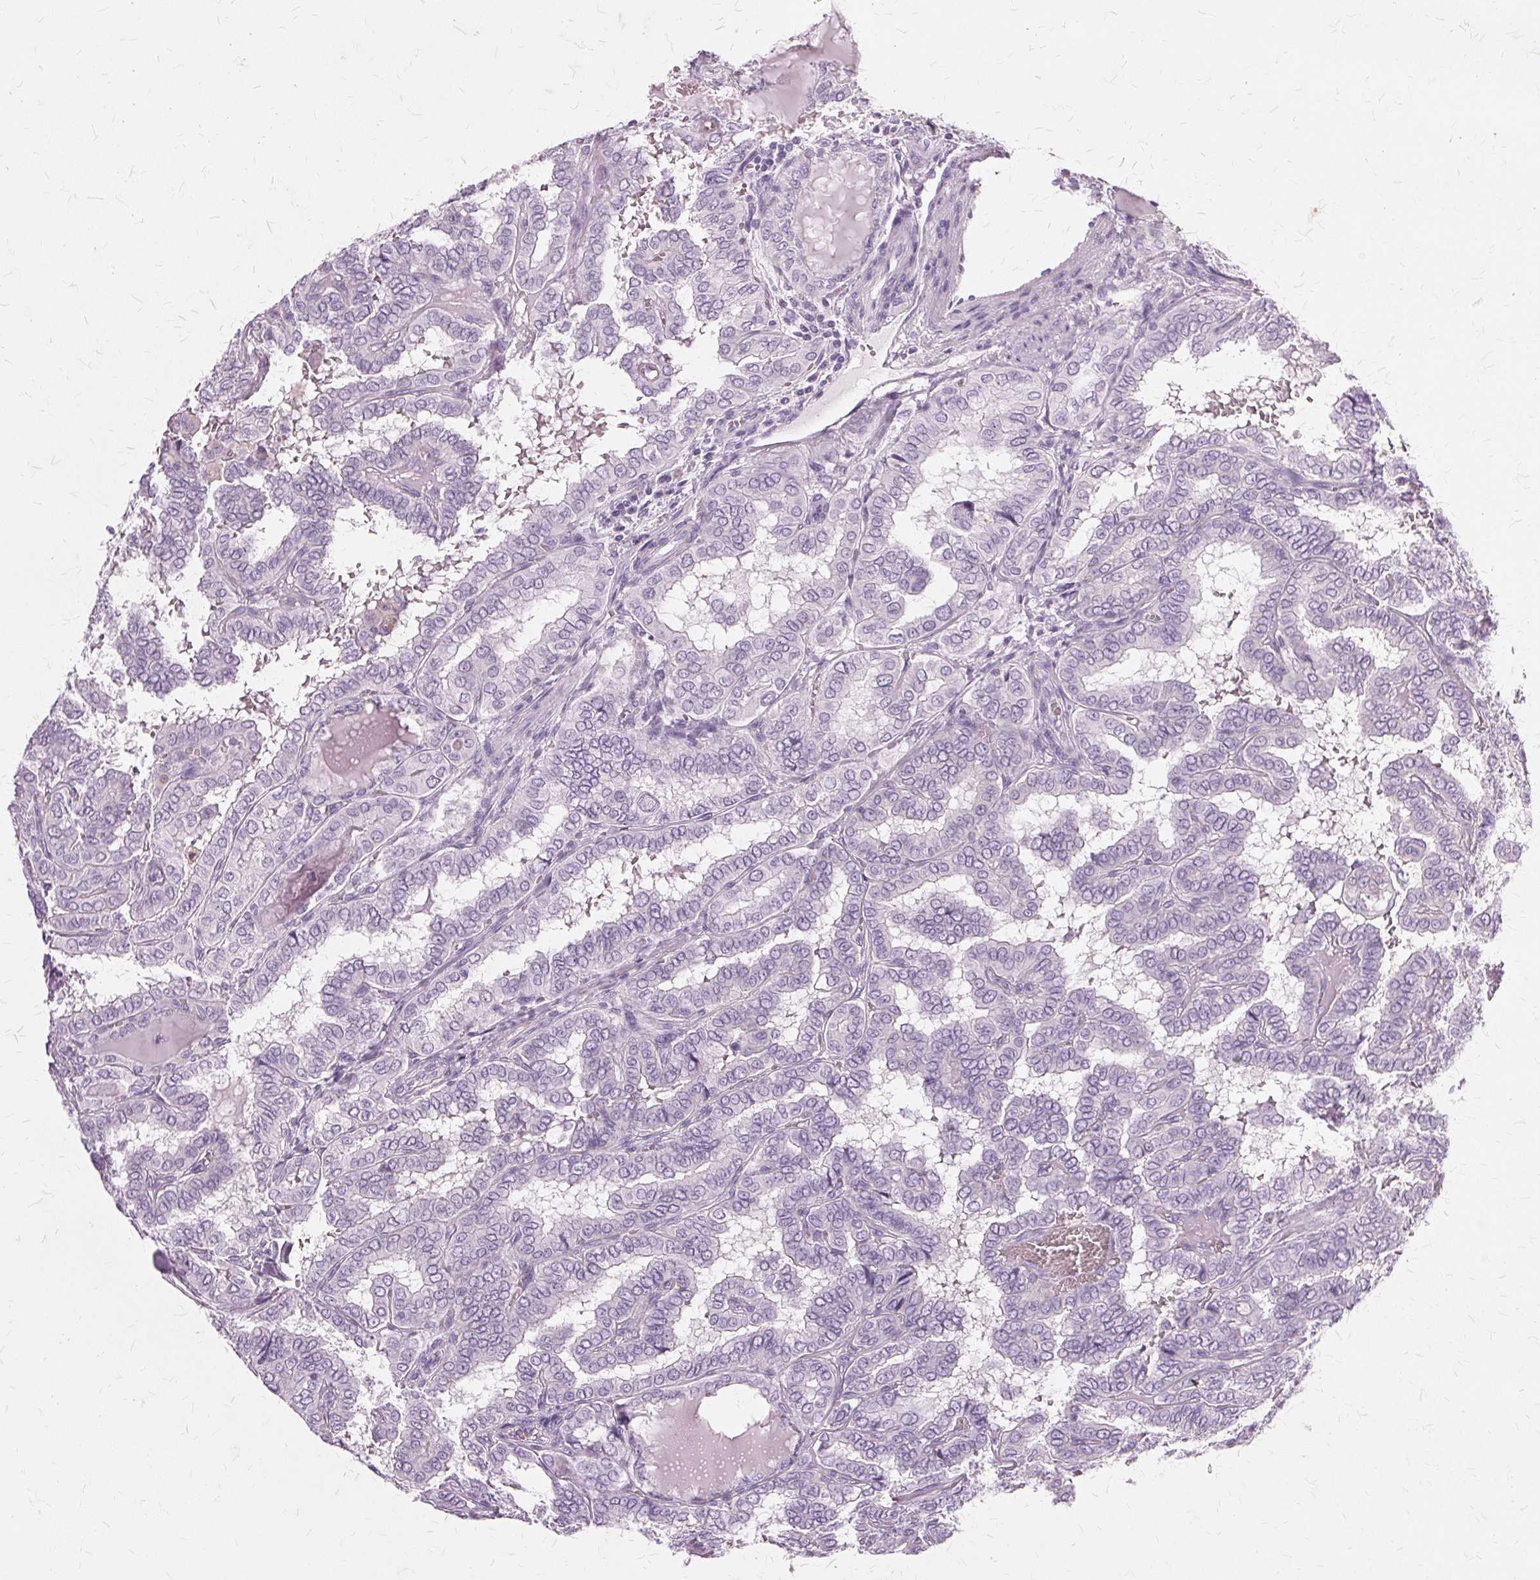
{"staining": {"intensity": "negative", "quantity": "none", "location": "none"}, "tissue": "thyroid cancer", "cell_type": "Tumor cells", "image_type": "cancer", "snomed": [{"axis": "morphology", "description": "Papillary adenocarcinoma, NOS"}, {"axis": "topography", "description": "Thyroid gland"}], "caption": "Immunohistochemistry image of thyroid papillary adenocarcinoma stained for a protein (brown), which shows no expression in tumor cells.", "gene": "SLC45A3", "patient": {"sex": "female", "age": 46}}